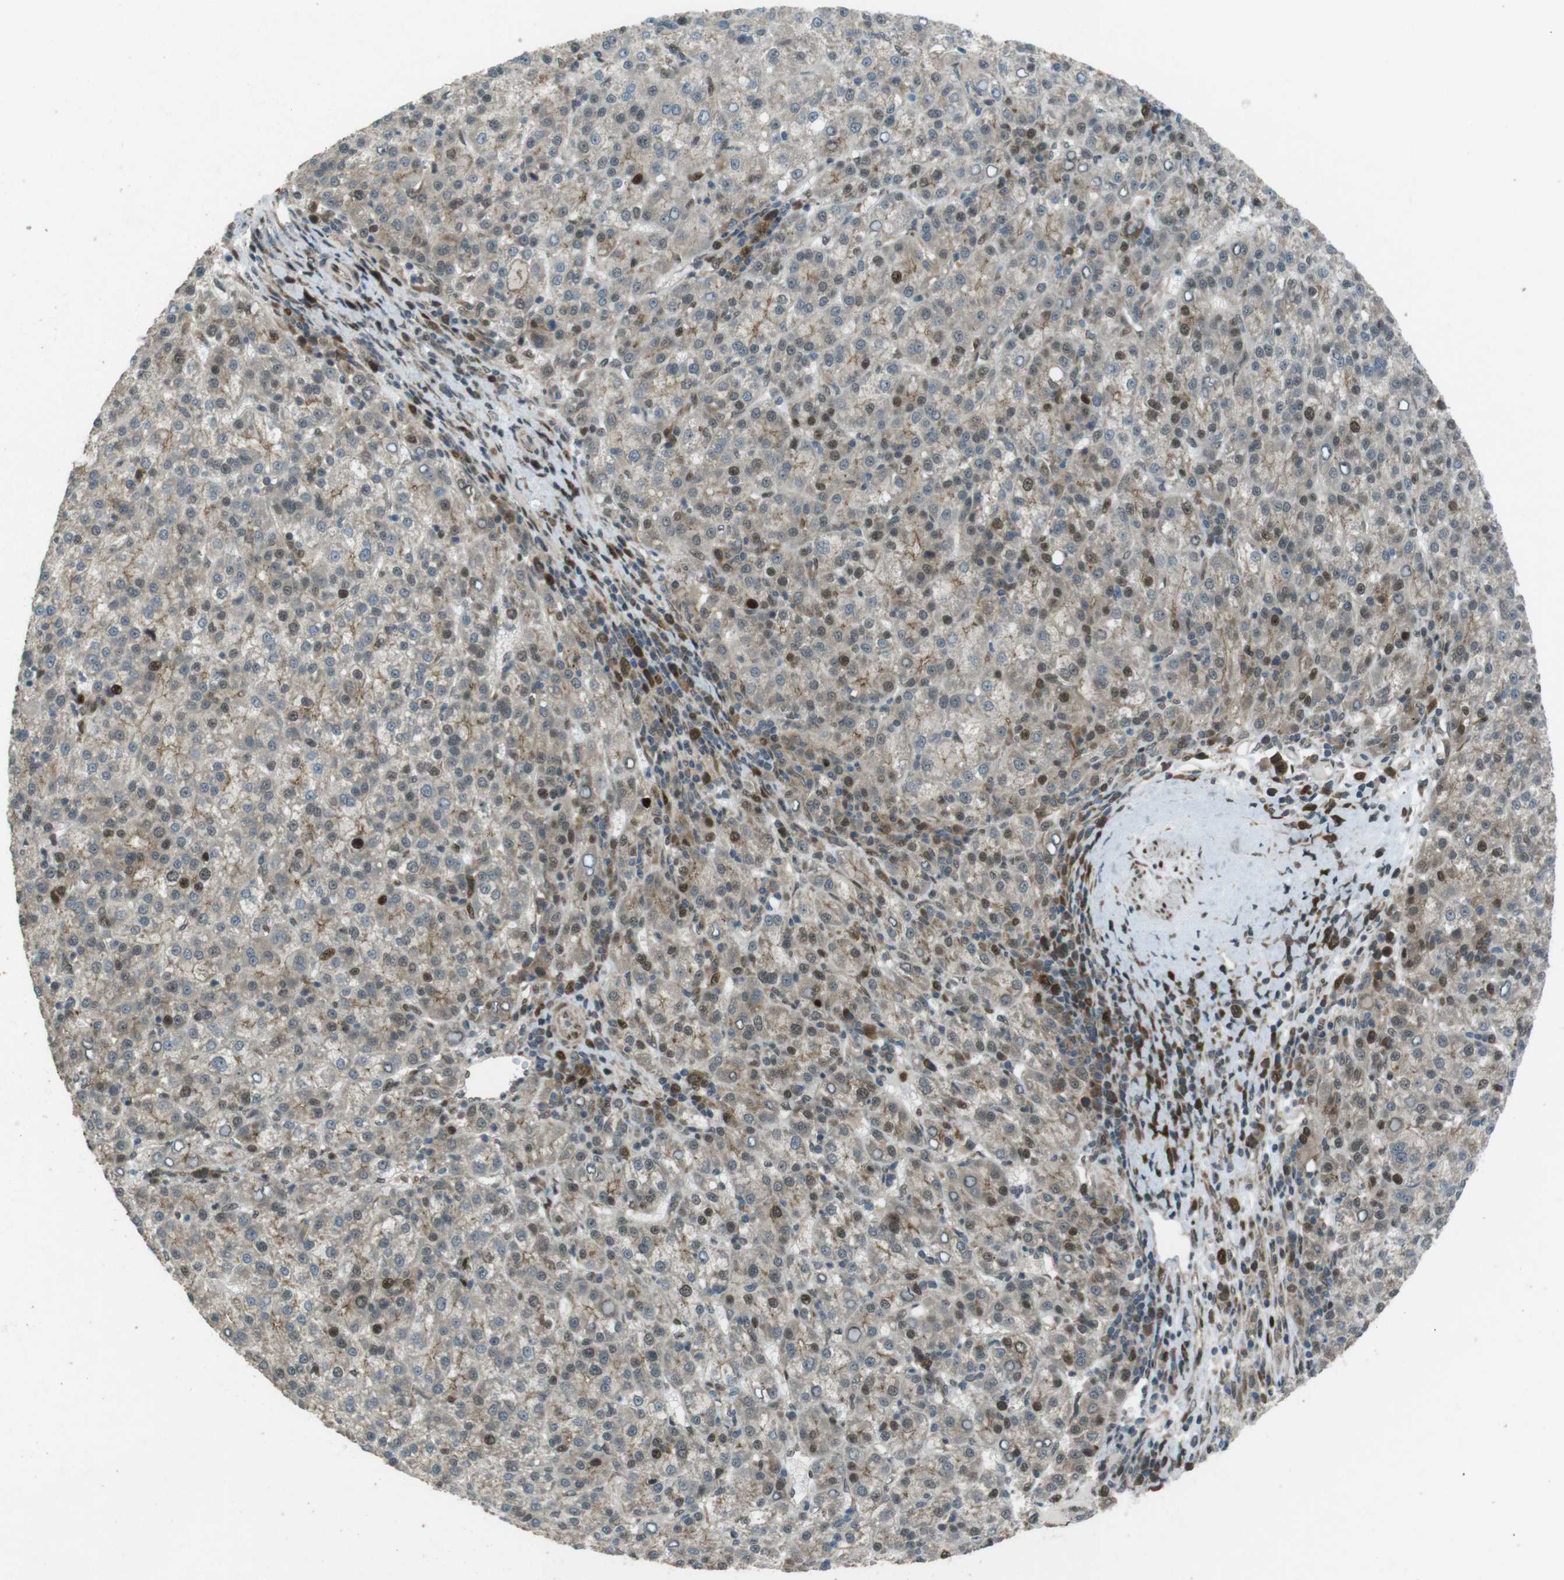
{"staining": {"intensity": "moderate", "quantity": "<25%", "location": "nuclear"}, "tissue": "liver cancer", "cell_type": "Tumor cells", "image_type": "cancer", "snomed": [{"axis": "morphology", "description": "Carcinoma, Hepatocellular, NOS"}, {"axis": "topography", "description": "Liver"}], "caption": "The histopathology image exhibits staining of liver cancer, revealing moderate nuclear protein staining (brown color) within tumor cells. (Brightfield microscopy of DAB IHC at high magnification).", "gene": "ZNF330", "patient": {"sex": "female", "age": 58}}